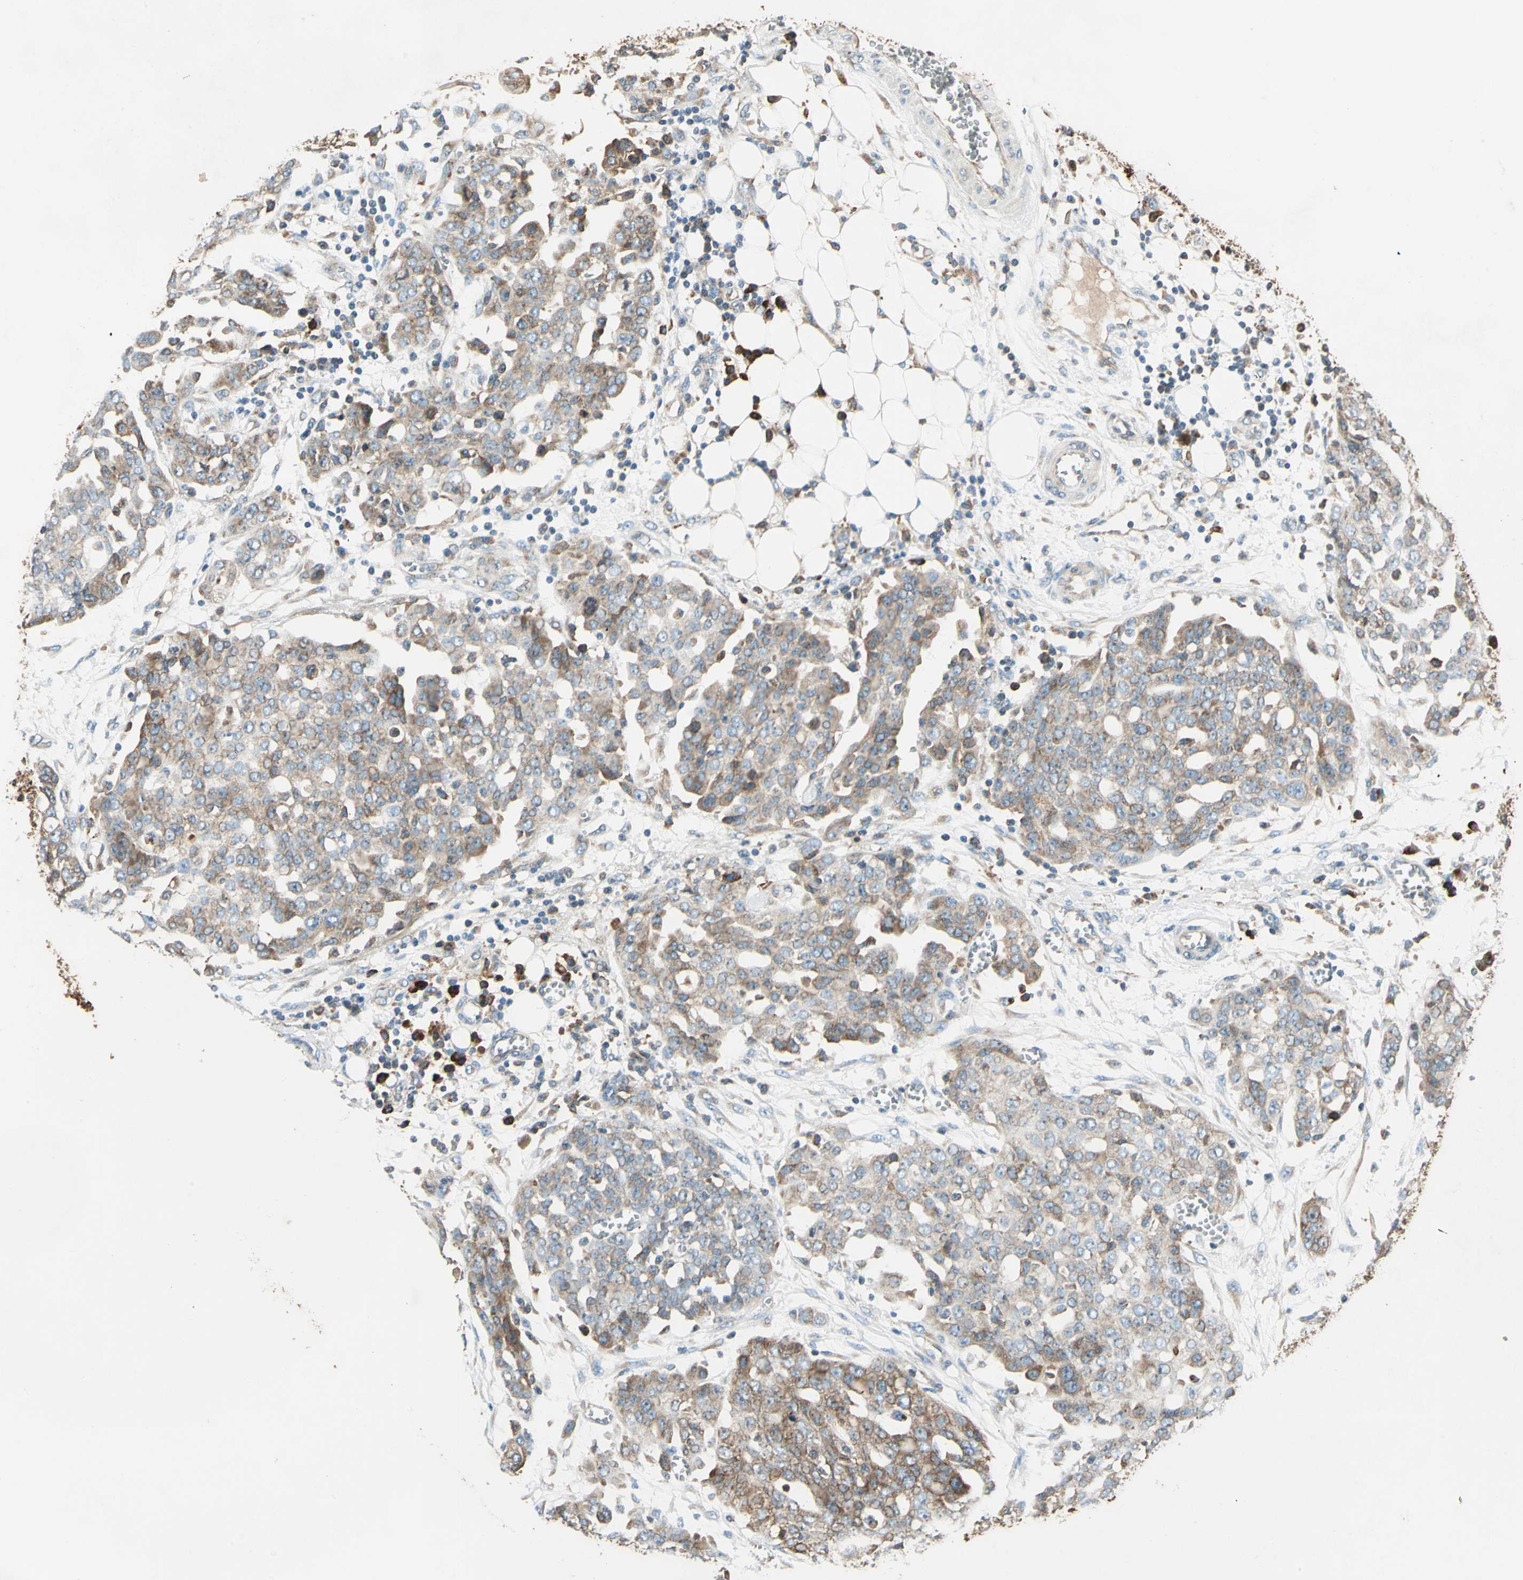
{"staining": {"intensity": "moderate", "quantity": ">75%", "location": "cytoplasmic/membranous"}, "tissue": "ovarian cancer", "cell_type": "Tumor cells", "image_type": "cancer", "snomed": [{"axis": "morphology", "description": "Cystadenocarcinoma, serous, NOS"}, {"axis": "topography", "description": "Soft tissue"}, {"axis": "topography", "description": "Ovary"}], "caption": "Immunohistochemical staining of human ovarian serous cystadenocarcinoma reveals moderate cytoplasmic/membranous protein expression in about >75% of tumor cells. (DAB = brown stain, brightfield microscopy at high magnification).", "gene": "PDIA4", "patient": {"sex": "female", "age": 57}}